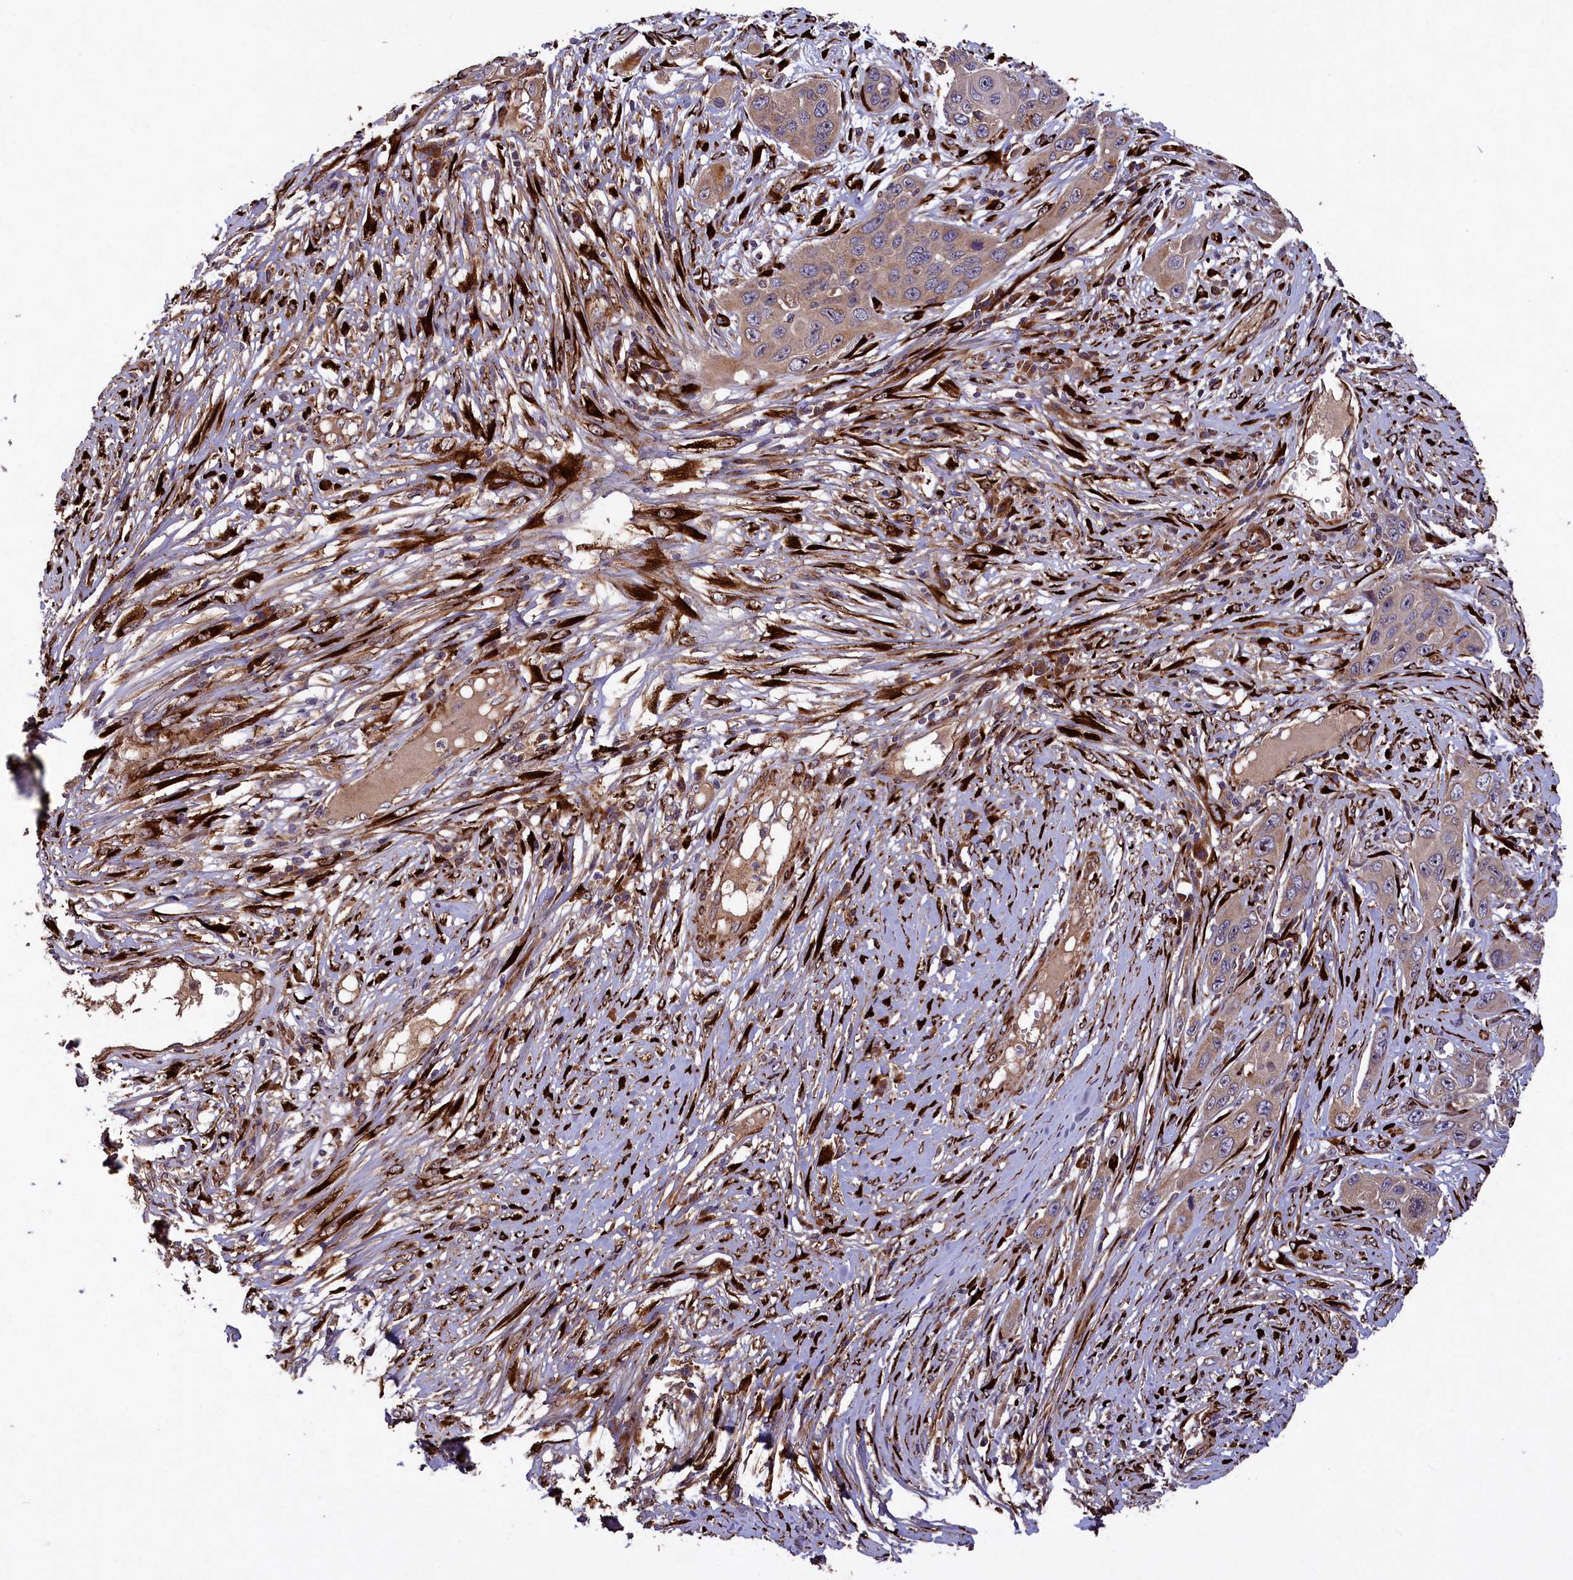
{"staining": {"intensity": "weak", "quantity": ">75%", "location": "cytoplasmic/membranous"}, "tissue": "skin cancer", "cell_type": "Tumor cells", "image_type": "cancer", "snomed": [{"axis": "morphology", "description": "Squamous cell carcinoma, NOS"}, {"axis": "topography", "description": "Skin"}], "caption": "Immunohistochemistry histopathology image of neoplastic tissue: human skin squamous cell carcinoma stained using immunohistochemistry exhibits low levels of weak protein expression localized specifically in the cytoplasmic/membranous of tumor cells, appearing as a cytoplasmic/membranous brown color.", "gene": "ARRDC4", "patient": {"sex": "male", "age": 55}}